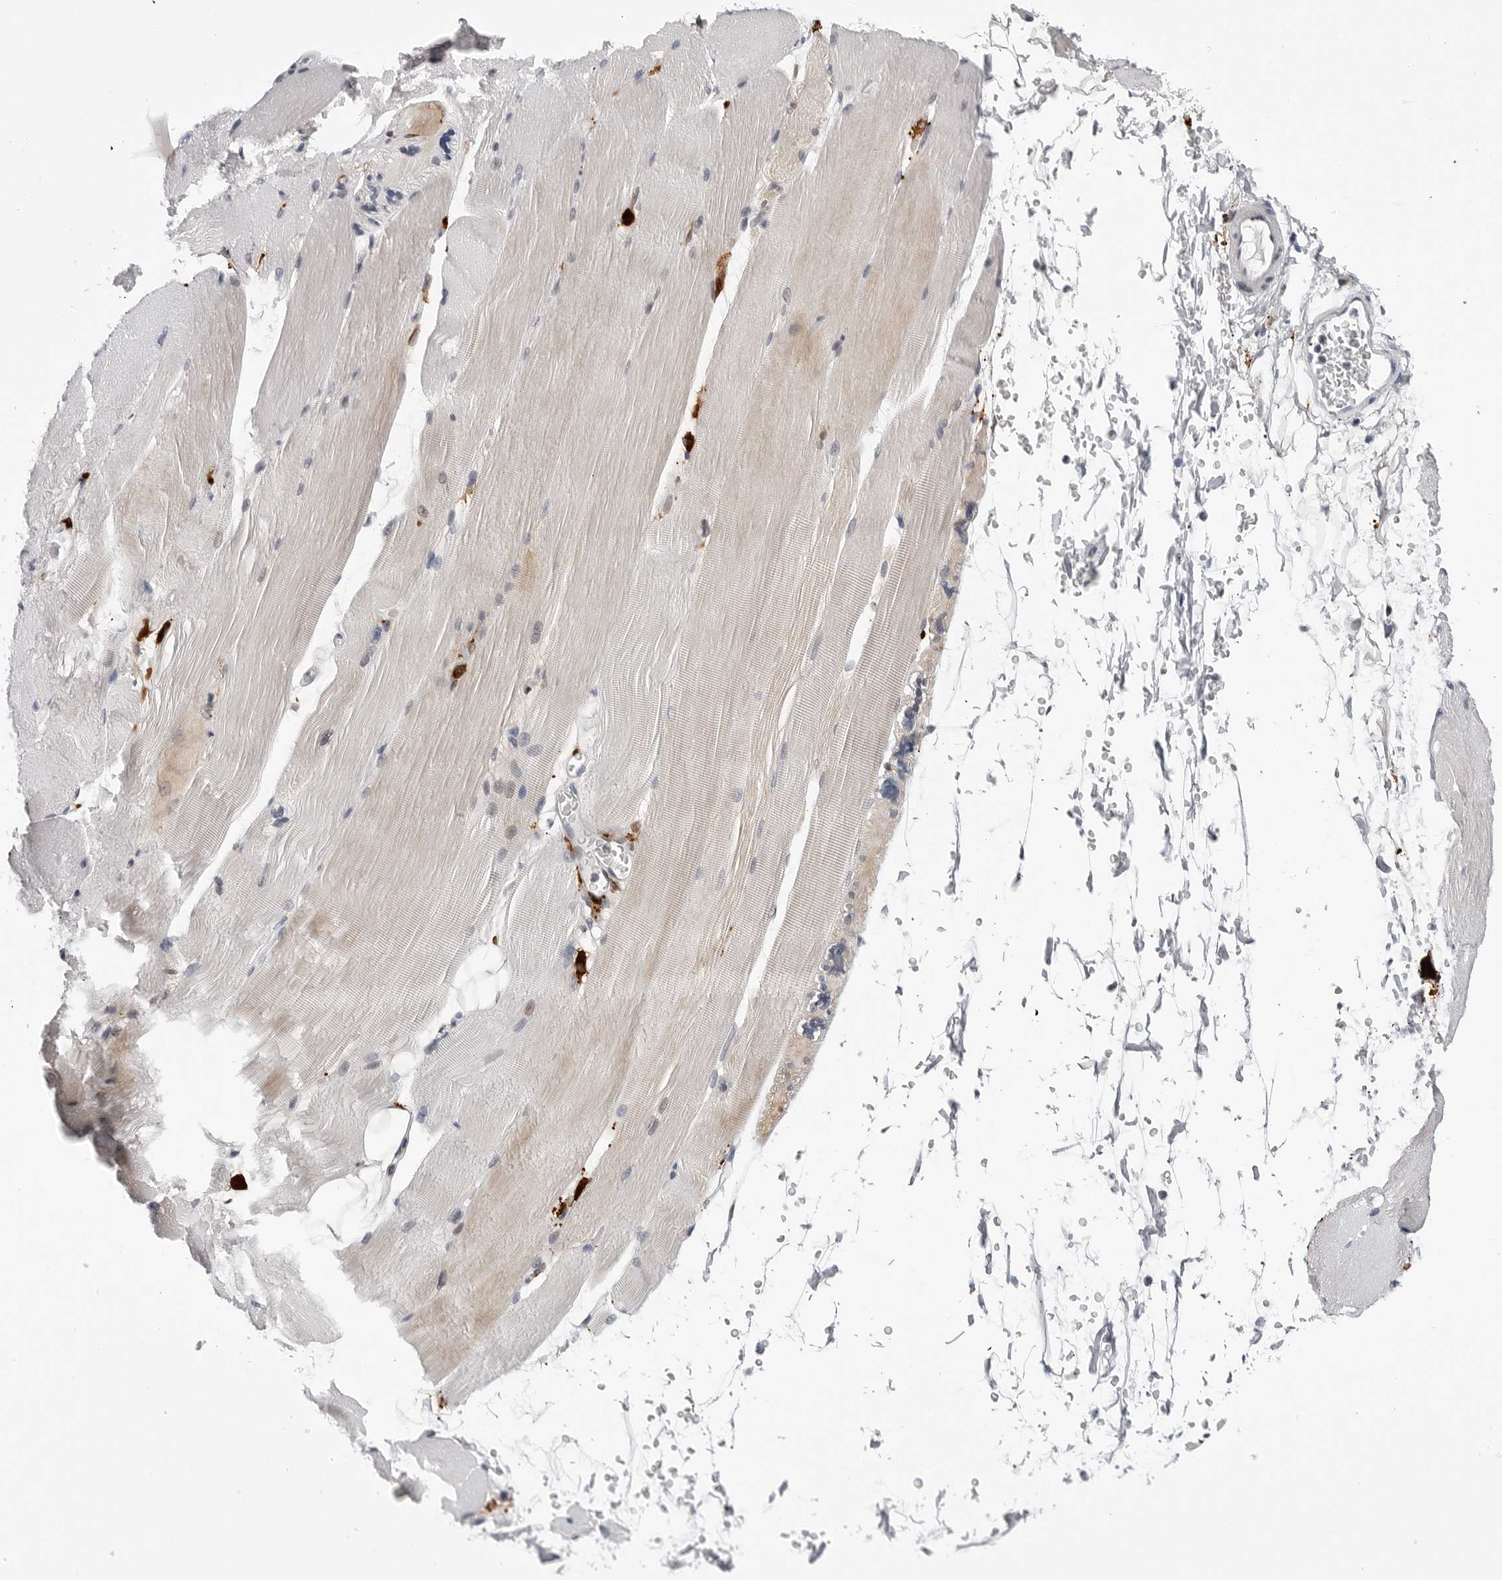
{"staining": {"intensity": "negative", "quantity": "none", "location": "none"}, "tissue": "skeletal muscle", "cell_type": "Myocytes", "image_type": "normal", "snomed": [{"axis": "morphology", "description": "Normal tissue, NOS"}, {"axis": "topography", "description": "Skeletal muscle"}, {"axis": "topography", "description": "Parathyroid gland"}], "caption": "Immunohistochemistry histopathology image of unremarkable skeletal muscle: skeletal muscle stained with DAB (3,3'-diaminobenzidine) exhibits no significant protein positivity in myocytes. Brightfield microscopy of IHC stained with DAB (3,3'-diaminobenzidine) (brown) and hematoxylin (blue), captured at high magnification.", "gene": "CDK20", "patient": {"sex": "female", "age": 37}}